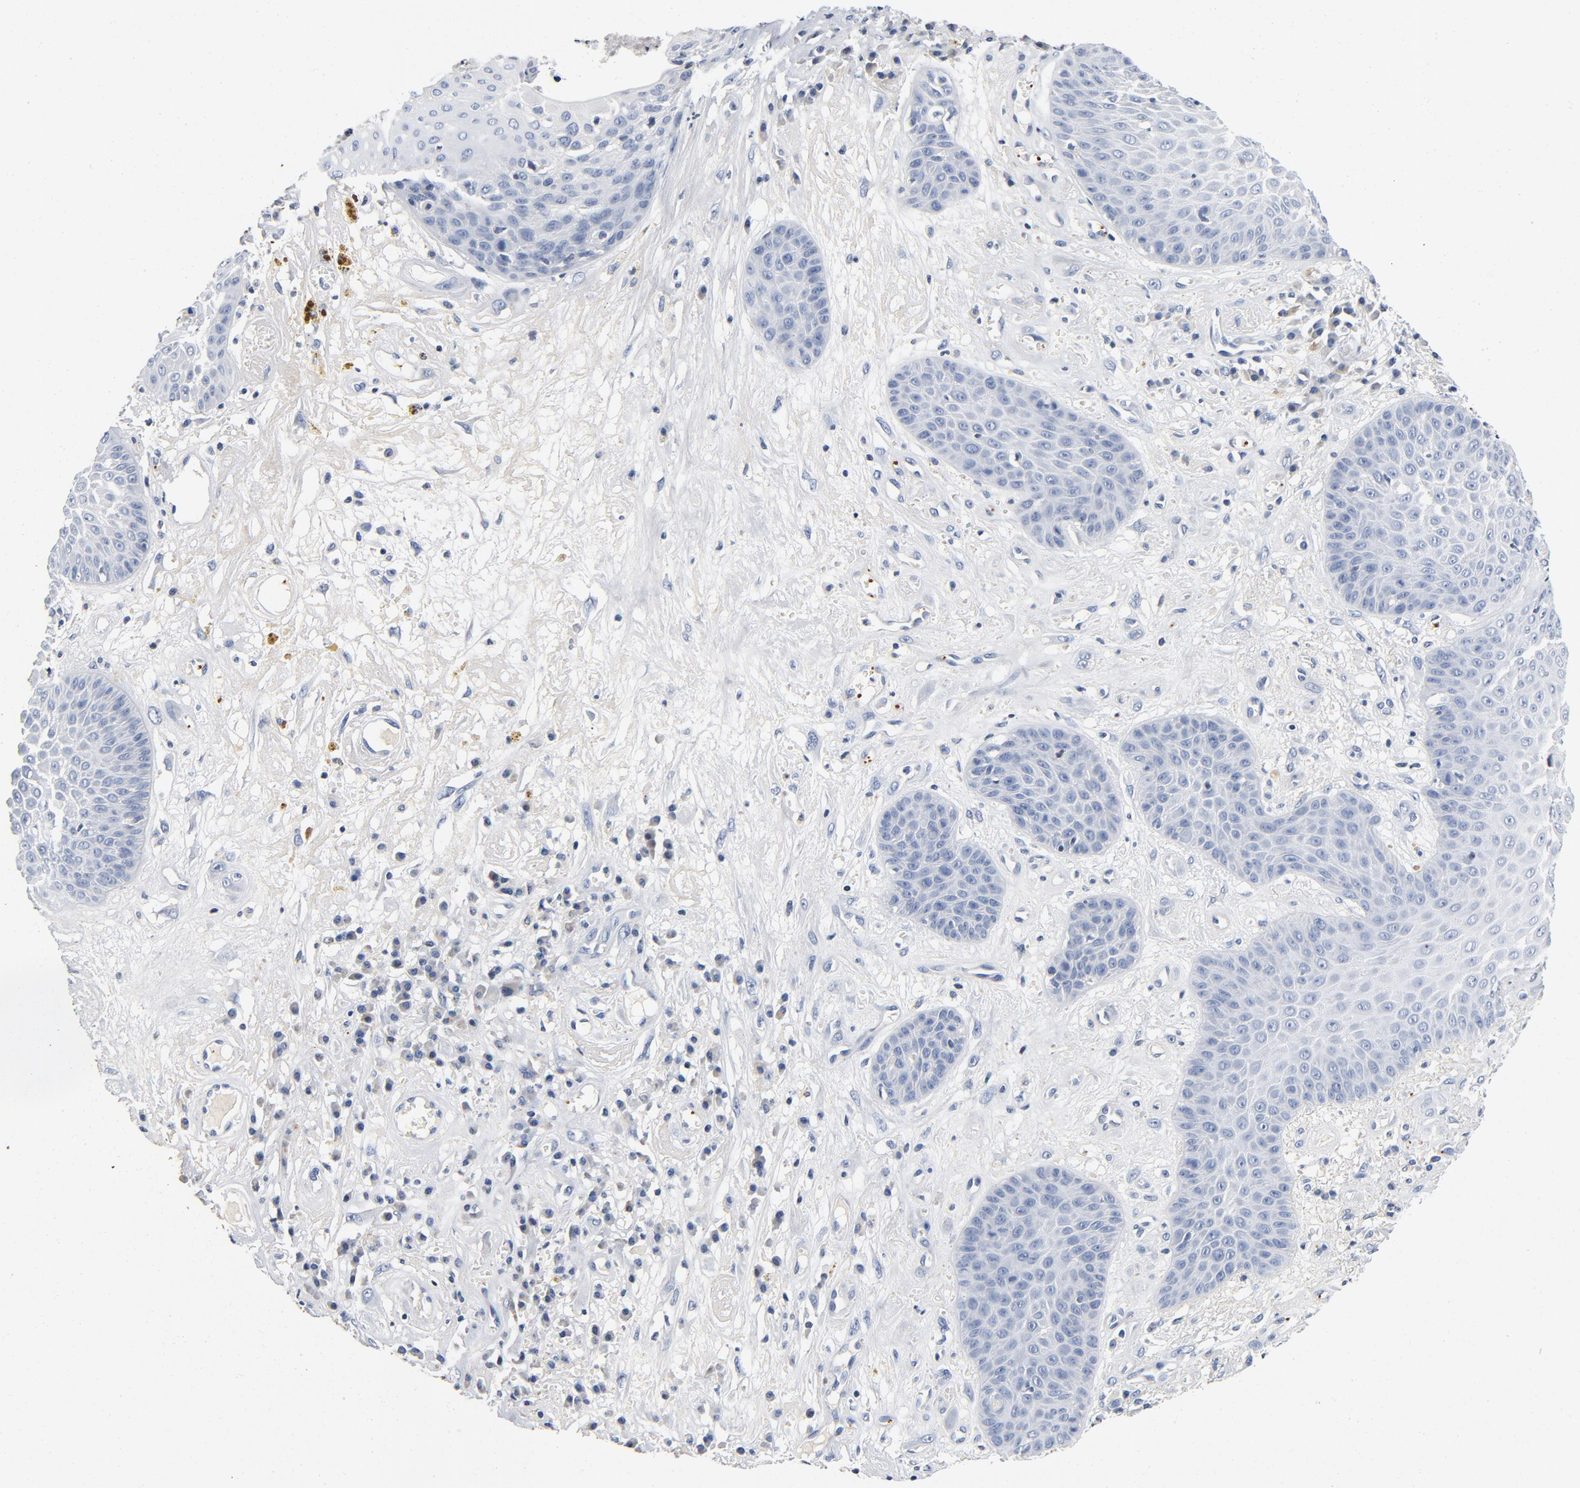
{"staining": {"intensity": "negative", "quantity": "none", "location": "none"}, "tissue": "skin cancer", "cell_type": "Tumor cells", "image_type": "cancer", "snomed": [{"axis": "morphology", "description": "Squamous cell carcinoma, NOS"}, {"axis": "topography", "description": "Skin"}], "caption": "This is an IHC image of human skin cancer (squamous cell carcinoma). There is no expression in tumor cells.", "gene": "PIM1", "patient": {"sex": "male", "age": 65}}